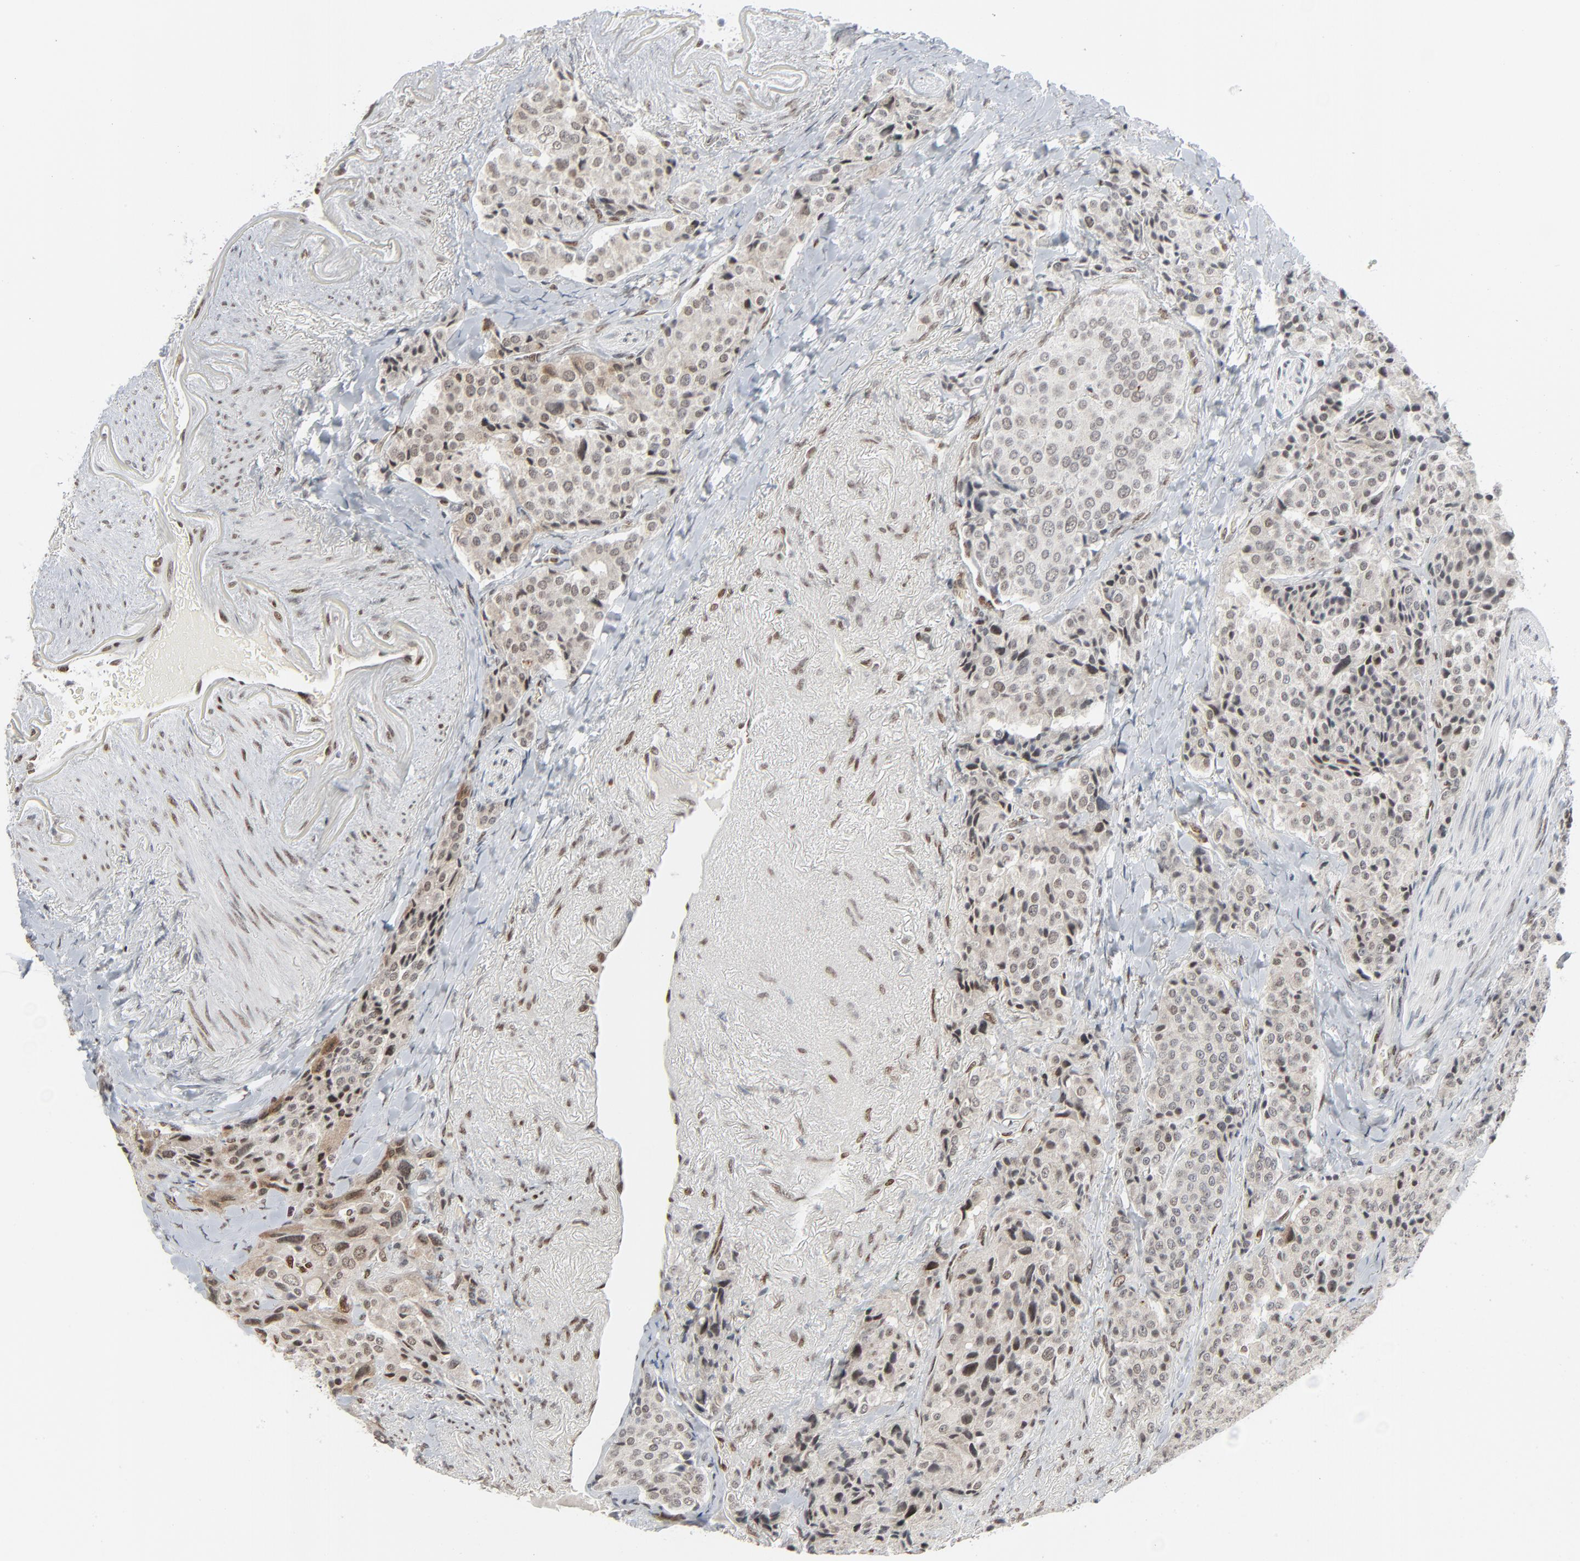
{"staining": {"intensity": "weak", "quantity": "25%-75%", "location": "nuclear"}, "tissue": "carcinoid", "cell_type": "Tumor cells", "image_type": "cancer", "snomed": [{"axis": "morphology", "description": "Carcinoid, malignant, NOS"}, {"axis": "topography", "description": "Colon"}], "caption": "Approximately 25%-75% of tumor cells in malignant carcinoid show weak nuclear protein positivity as visualized by brown immunohistochemical staining.", "gene": "CUX1", "patient": {"sex": "female", "age": 61}}